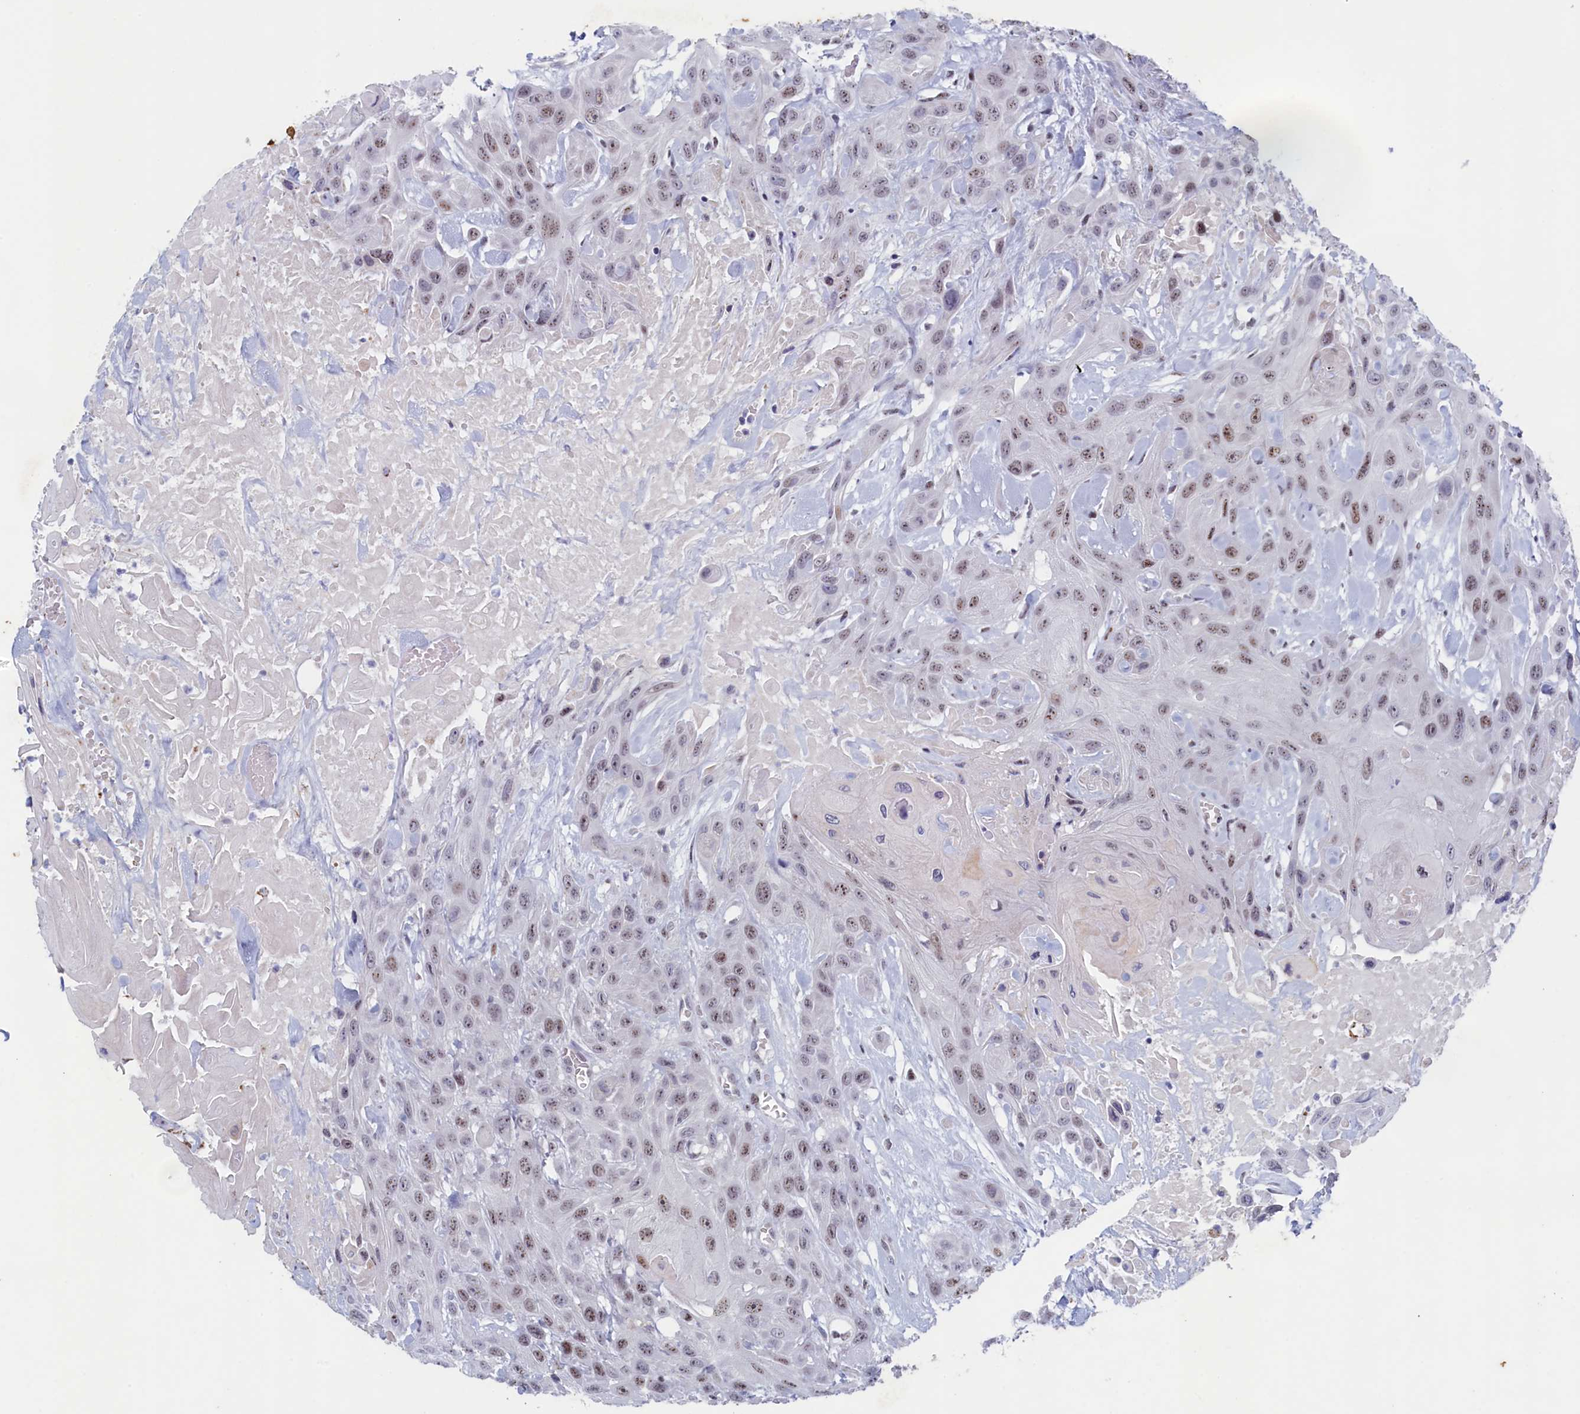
{"staining": {"intensity": "weak", "quantity": ">75%", "location": "nuclear"}, "tissue": "head and neck cancer", "cell_type": "Tumor cells", "image_type": "cancer", "snomed": [{"axis": "morphology", "description": "Squamous cell carcinoma, NOS"}, {"axis": "topography", "description": "Head-Neck"}], "caption": "Immunohistochemical staining of head and neck squamous cell carcinoma shows weak nuclear protein expression in about >75% of tumor cells.", "gene": "WDR76", "patient": {"sex": "male", "age": 81}}